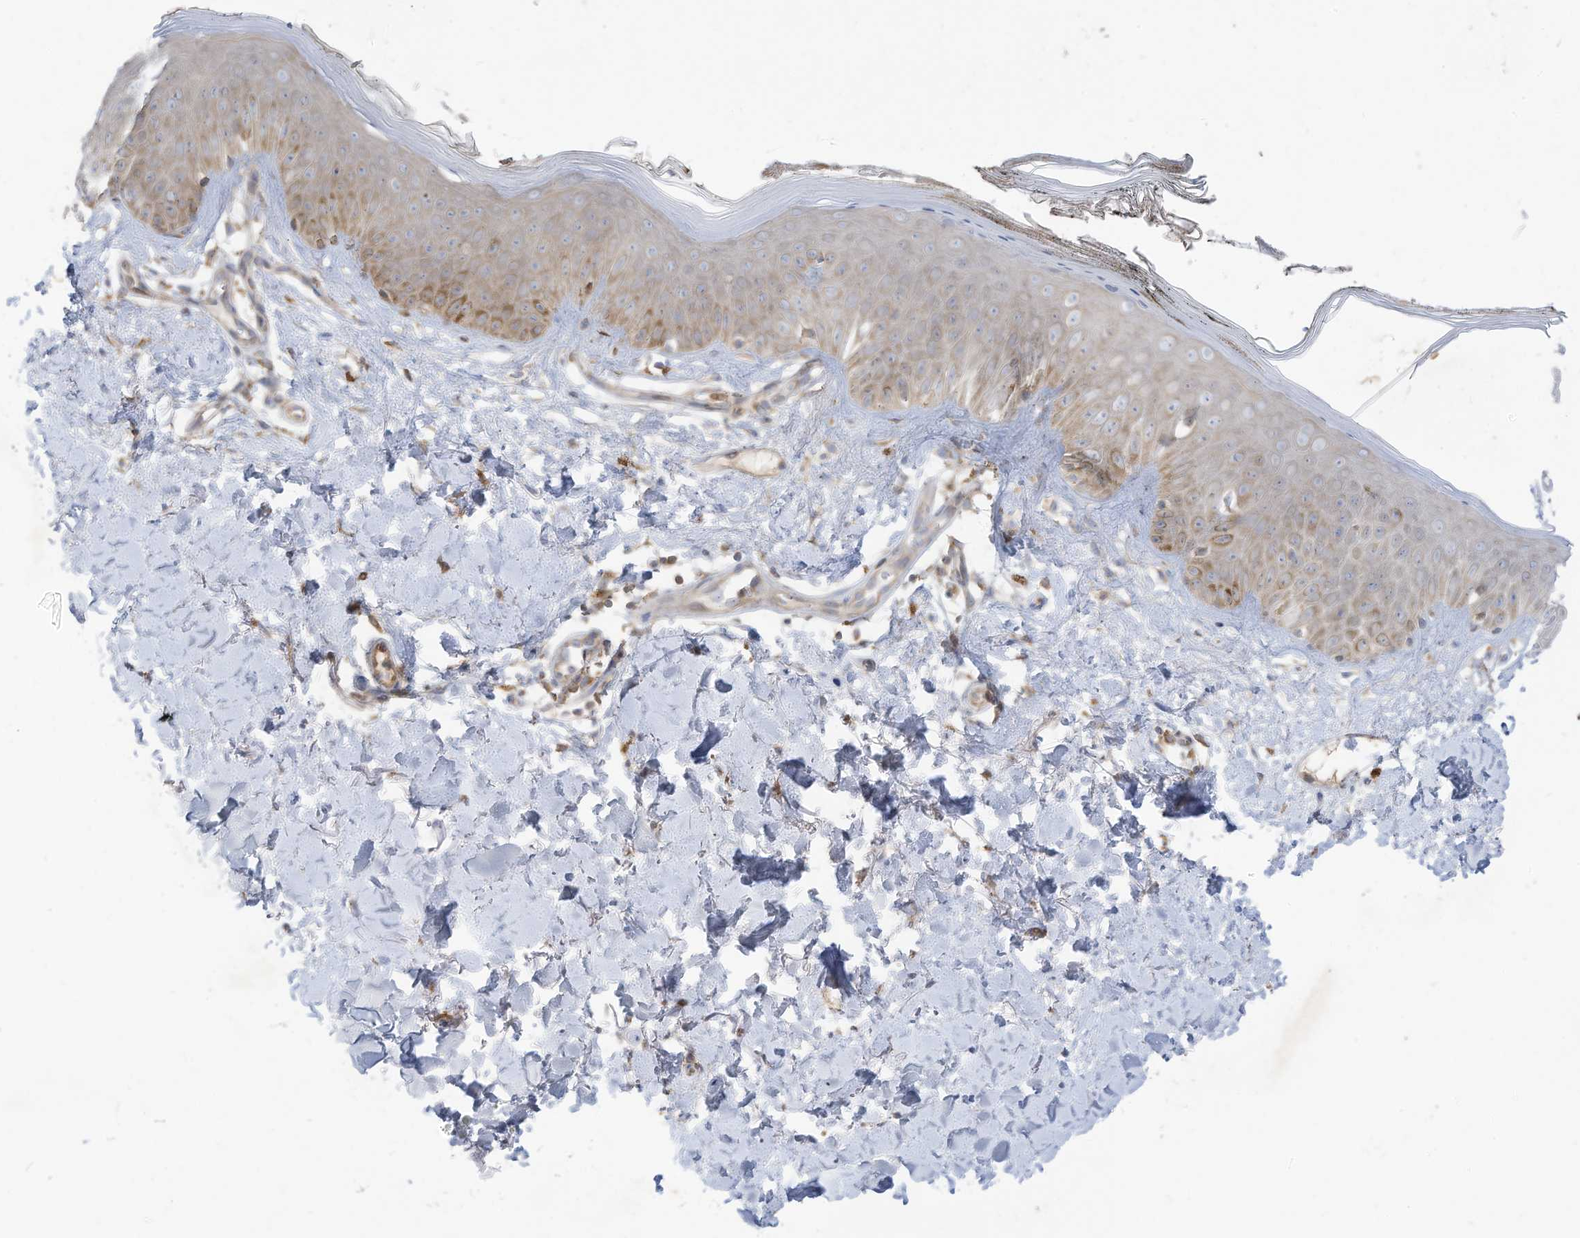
{"staining": {"intensity": "moderate", "quantity": ">75%", "location": "cytoplasmic/membranous"}, "tissue": "skin", "cell_type": "Fibroblasts", "image_type": "normal", "snomed": [{"axis": "morphology", "description": "Normal tissue, NOS"}, {"axis": "topography", "description": "Skin"}], "caption": "Immunohistochemistry (IHC) micrograph of unremarkable human skin stained for a protein (brown), which demonstrates medium levels of moderate cytoplasmic/membranous positivity in approximately >75% of fibroblasts.", "gene": "CGAS", "patient": {"sex": "female", "age": 64}}